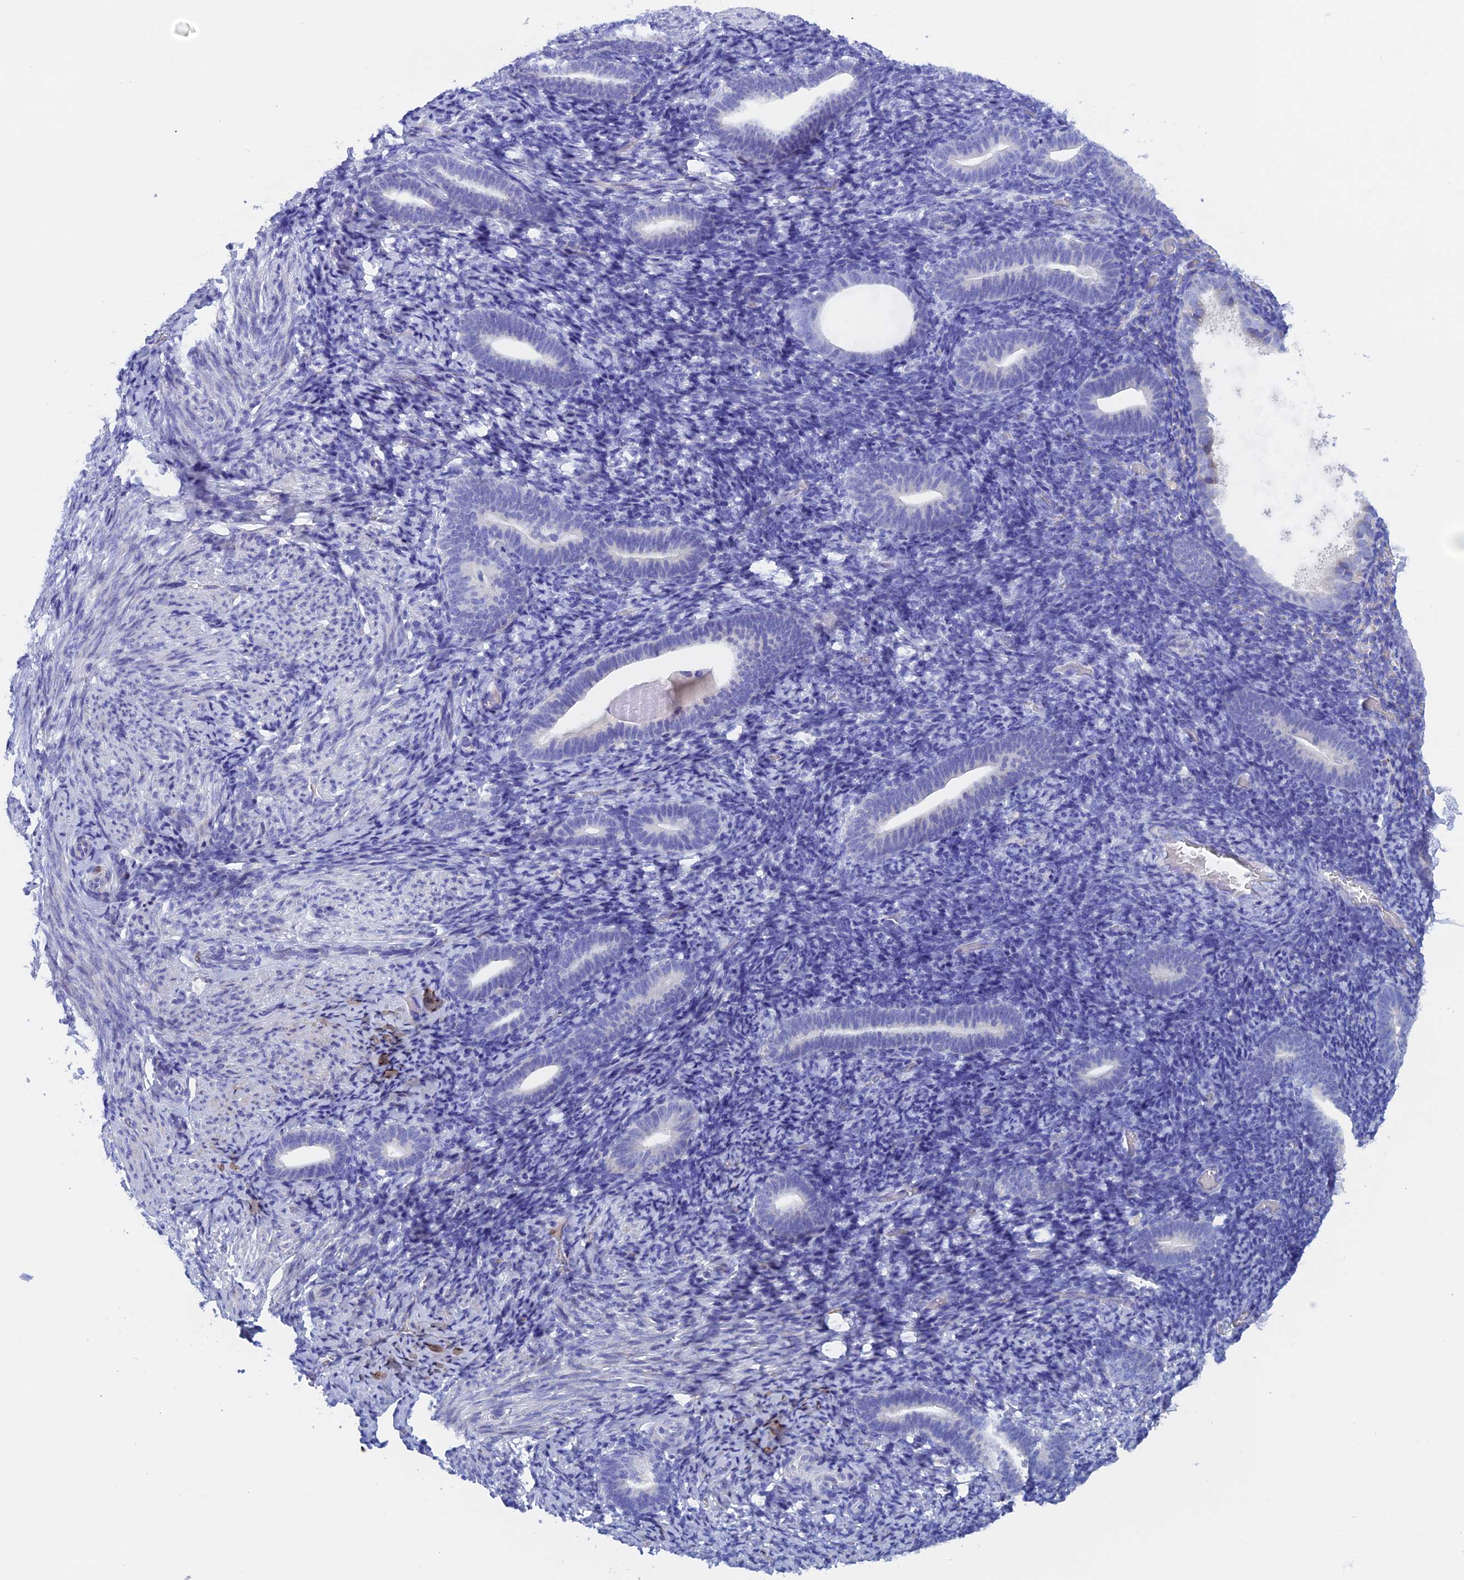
{"staining": {"intensity": "negative", "quantity": "none", "location": "none"}, "tissue": "endometrium", "cell_type": "Cells in endometrial stroma", "image_type": "normal", "snomed": [{"axis": "morphology", "description": "Normal tissue, NOS"}, {"axis": "topography", "description": "Endometrium"}], "caption": "Immunohistochemistry image of unremarkable human endometrium stained for a protein (brown), which demonstrates no positivity in cells in endometrial stroma.", "gene": "PSMC3IP", "patient": {"sex": "female", "age": 51}}